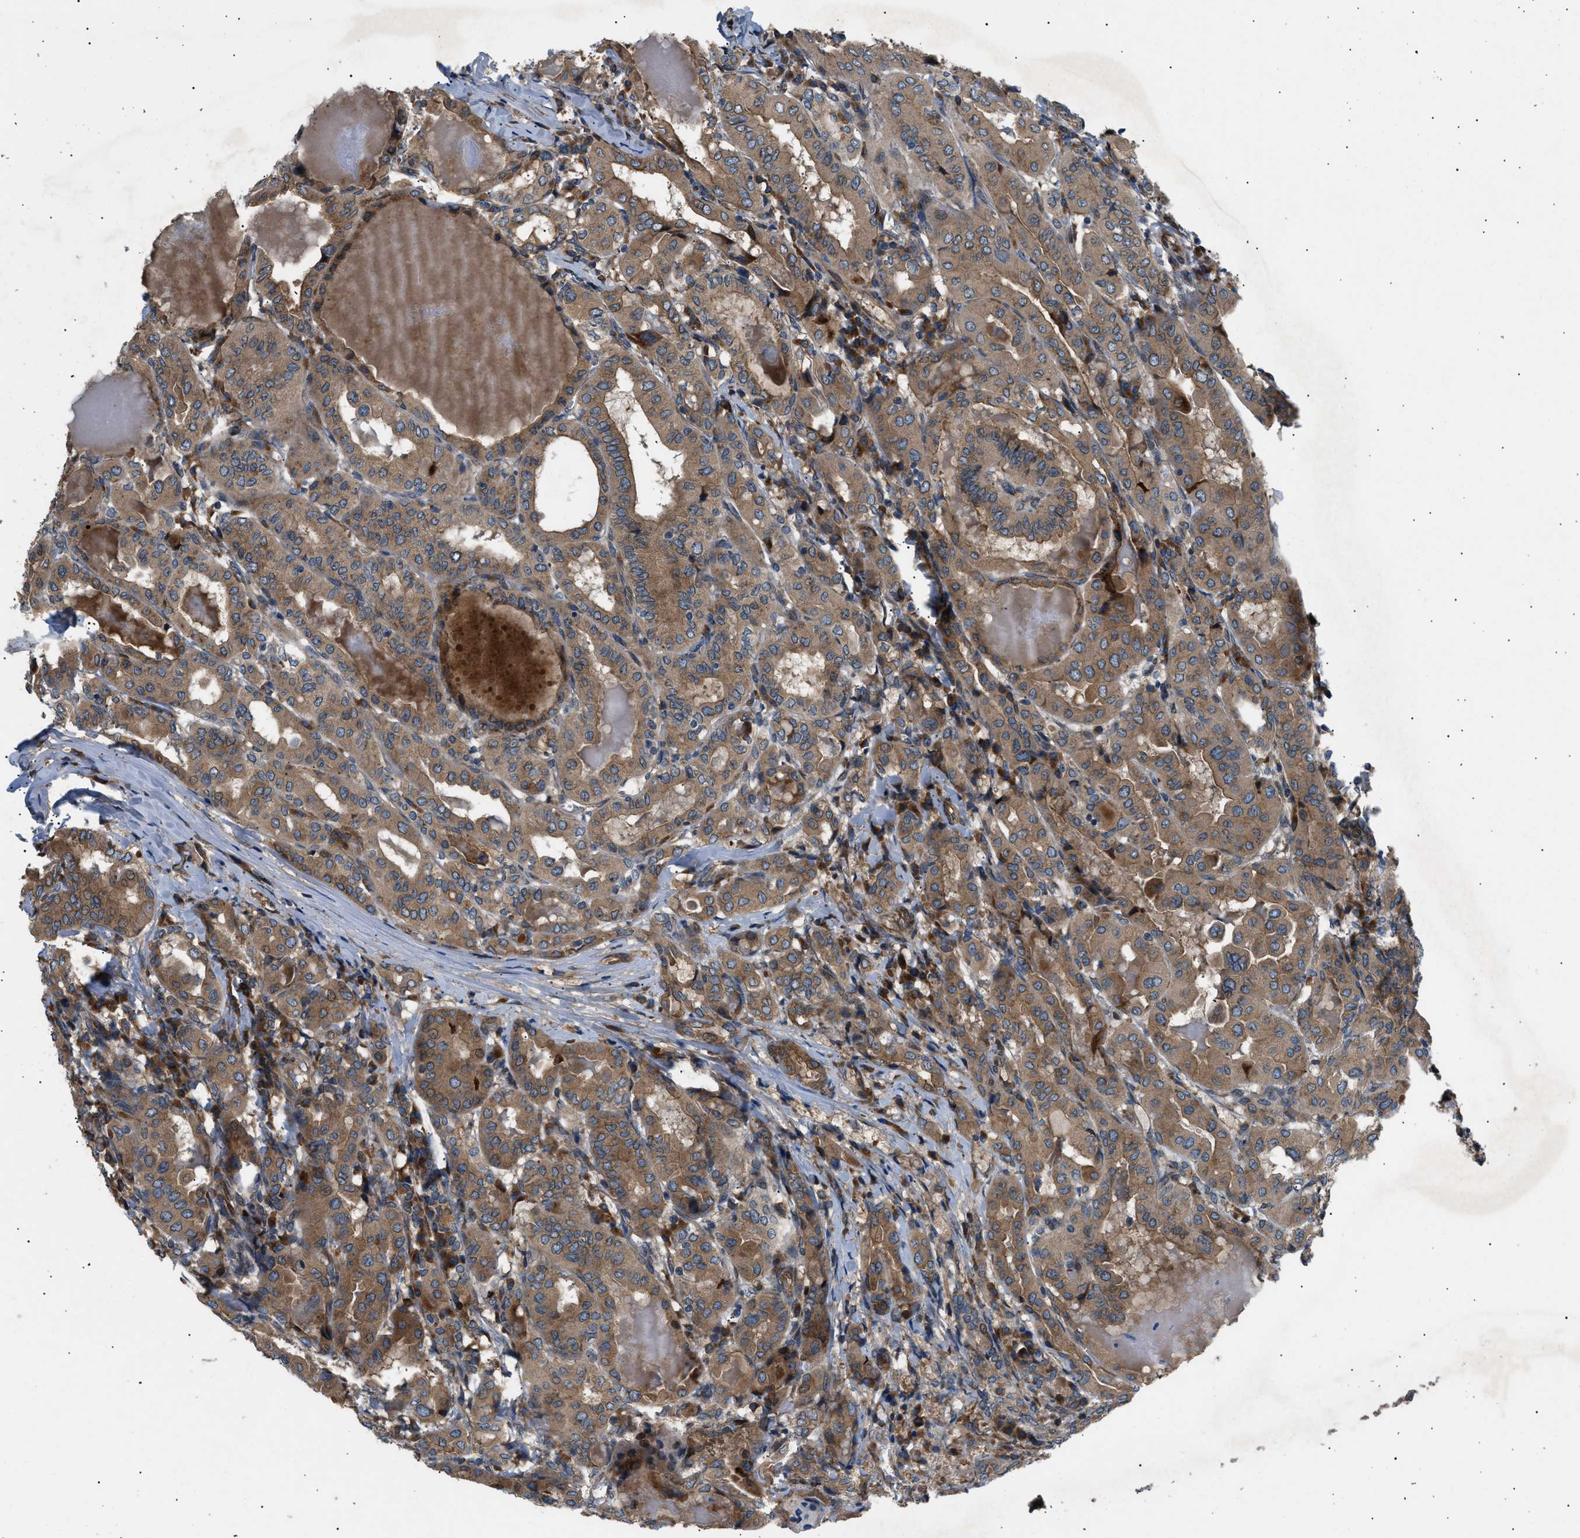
{"staining": {"intensity": "moderate", "quantity": ">75%", "location": "cytoplasmic/membranous"}, "tissue": "thyroid cancer", "cell_type": "Tumor cells", "image_type": "cancer", "snomed": [{"axis": "morphology", "description": "Papillary adenocarcinoma, NOS"}, {"axis": "topography", "description": "Thyroid gland"}], "caption": "Tumor cells display medium levels of moderate cytoplasmic/membranous positivity in about >75% of cells in human thyroid papillary adenocarcinoma. The staining was performed using DAB to visualize the protein expression in brown, while the nuclei were stained in blue with hematoxylin (Magnification: 20x).", "gene": "LYSMD3", "patient": {"sex": "female", "age": 42}}